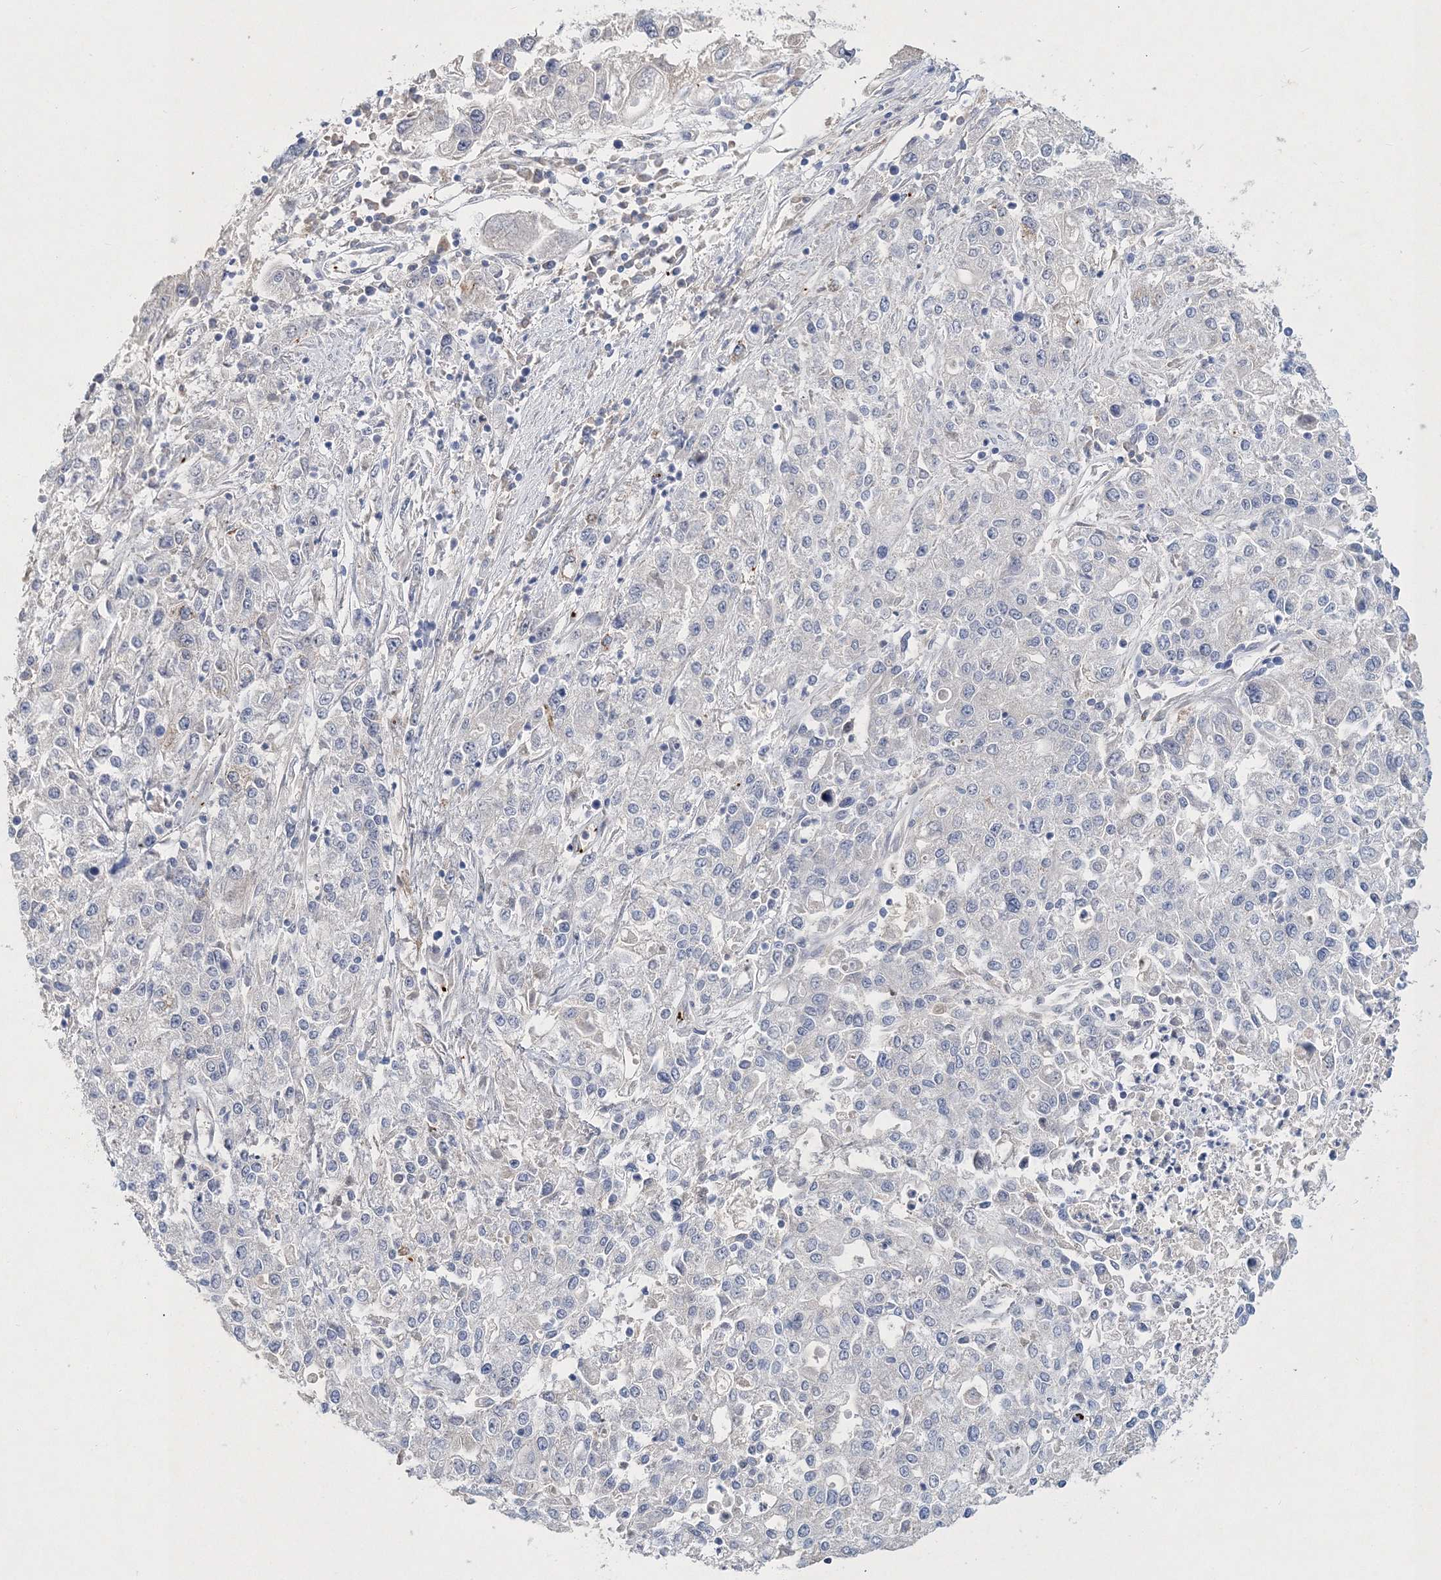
{"staining": {"intensity": "negative", "quantity": "none", "location": "none"}, "tissue": "endometrial cancer", "cell_type": "Tumor cells", "image_type": "cancer", "snomed": [{"axis": "morphology", "description": "Adenocarcinoma, NOS"}, {"axis": "topography", "description": "Endometrium"}], "caption": "This is an immunohistochemistry histopathology image of endometrial cancer (adenocarcinoma). There is no staining in tumor cells.", "gene": "MYOZ2", "patient": {"sex": "female", "age": 49}}